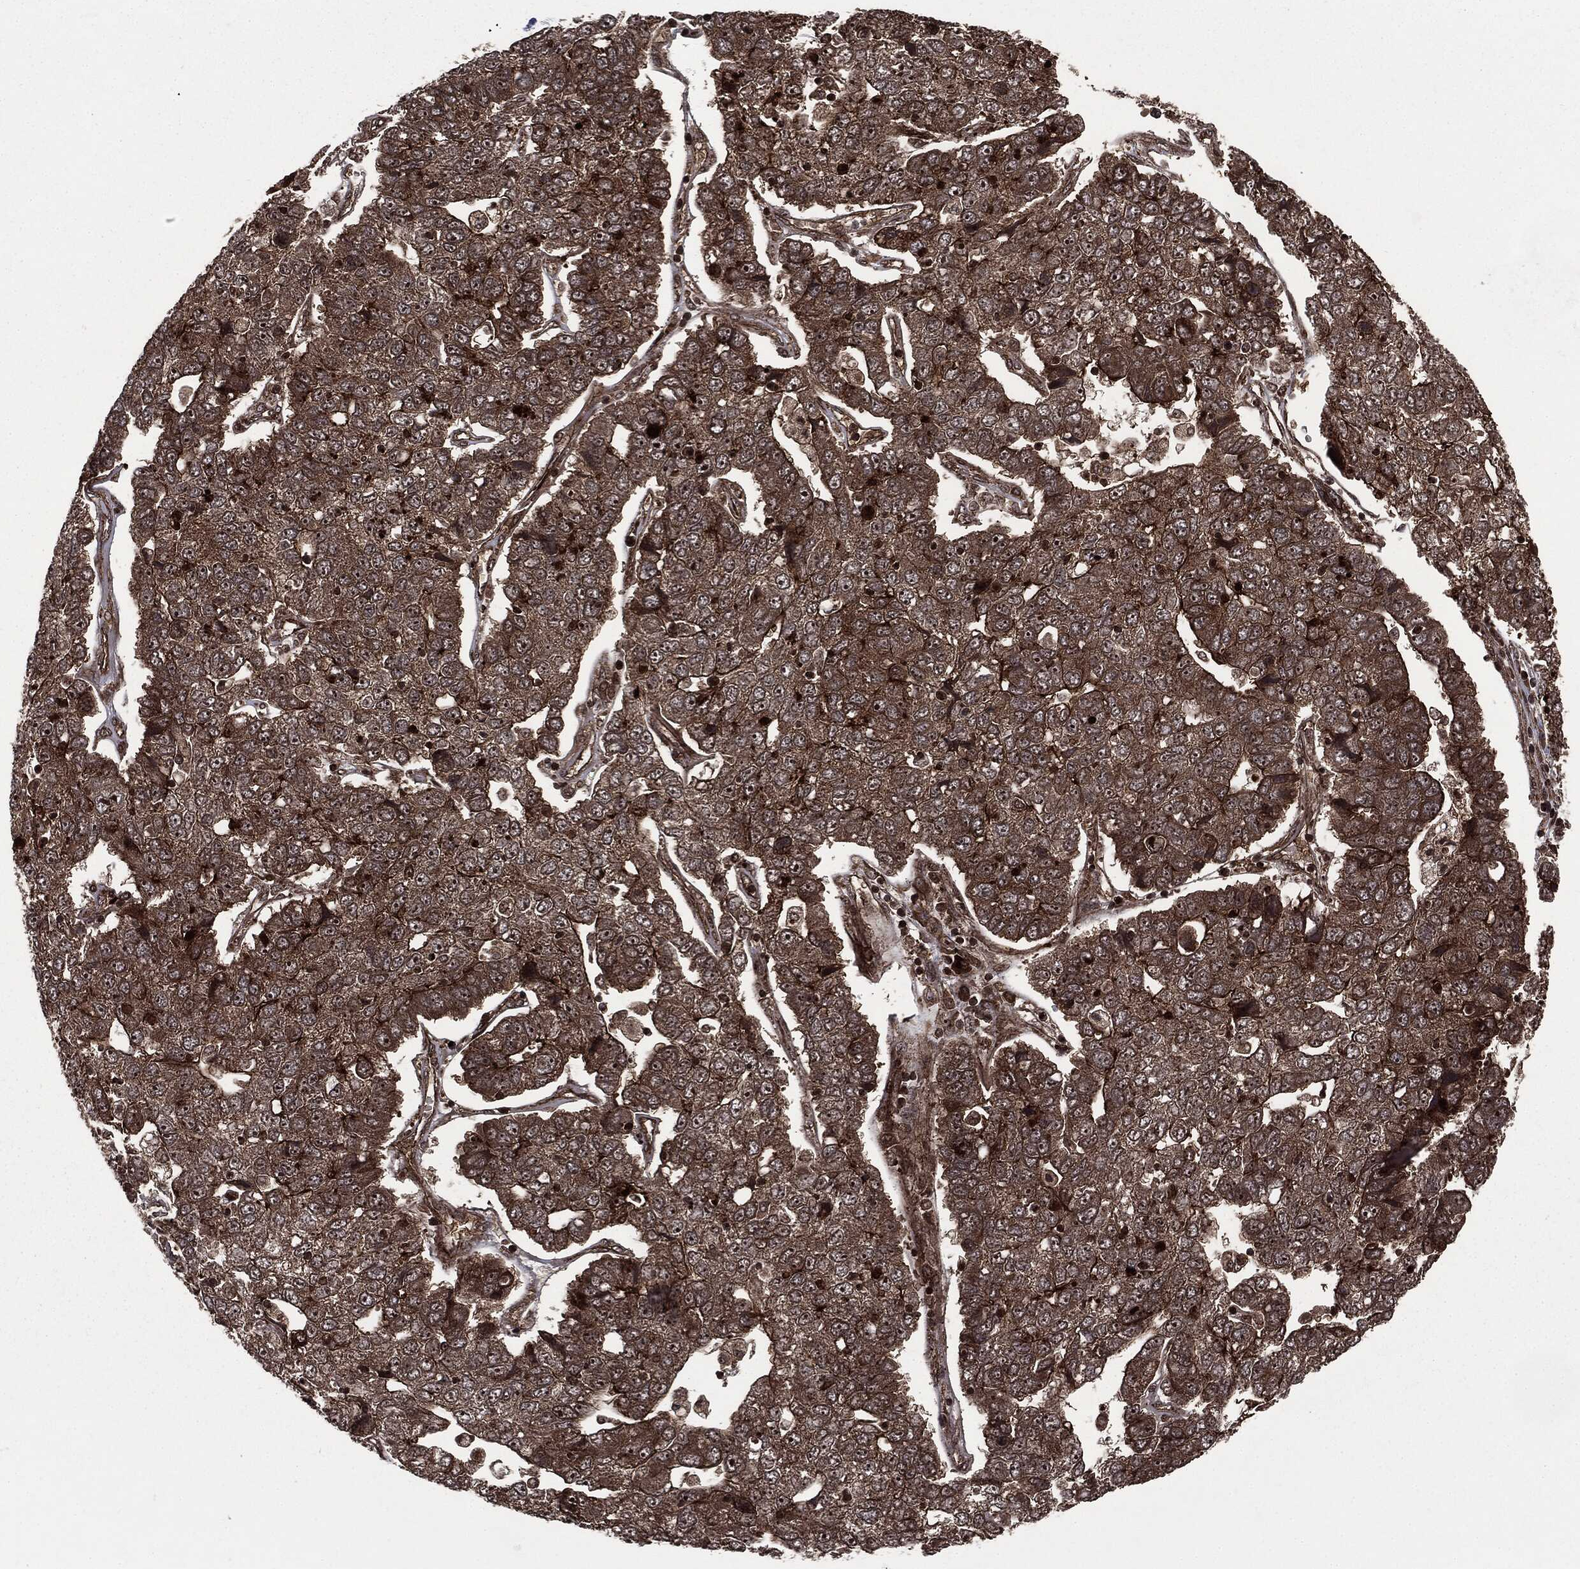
{"staining": {"intensity": "strong", "quantity": ">75%", "location": "cytoplasmic/membranous,nuclear"}, "tissue": "pancreatic cancer", "cell_type": "Tumor cells", "image_type": "cancer", "snomed": [{"axis": "morphology", "description": "Adenocarcinoma, NOS"}, {"axis": "topography", "description": "Pancreas"}], "caption": "Brown immunohistochemical staining in pancreatic cancer (adenocarcinoma) exhibits strong cytoplasmic/membranous and nuclear positivity in approximately >75% of tumor cells. (DAB IHC, brown staining for protein, blue staining for nuclei).", "gene": "CARD6", "patient": {"sex": "female", "age": 61}}